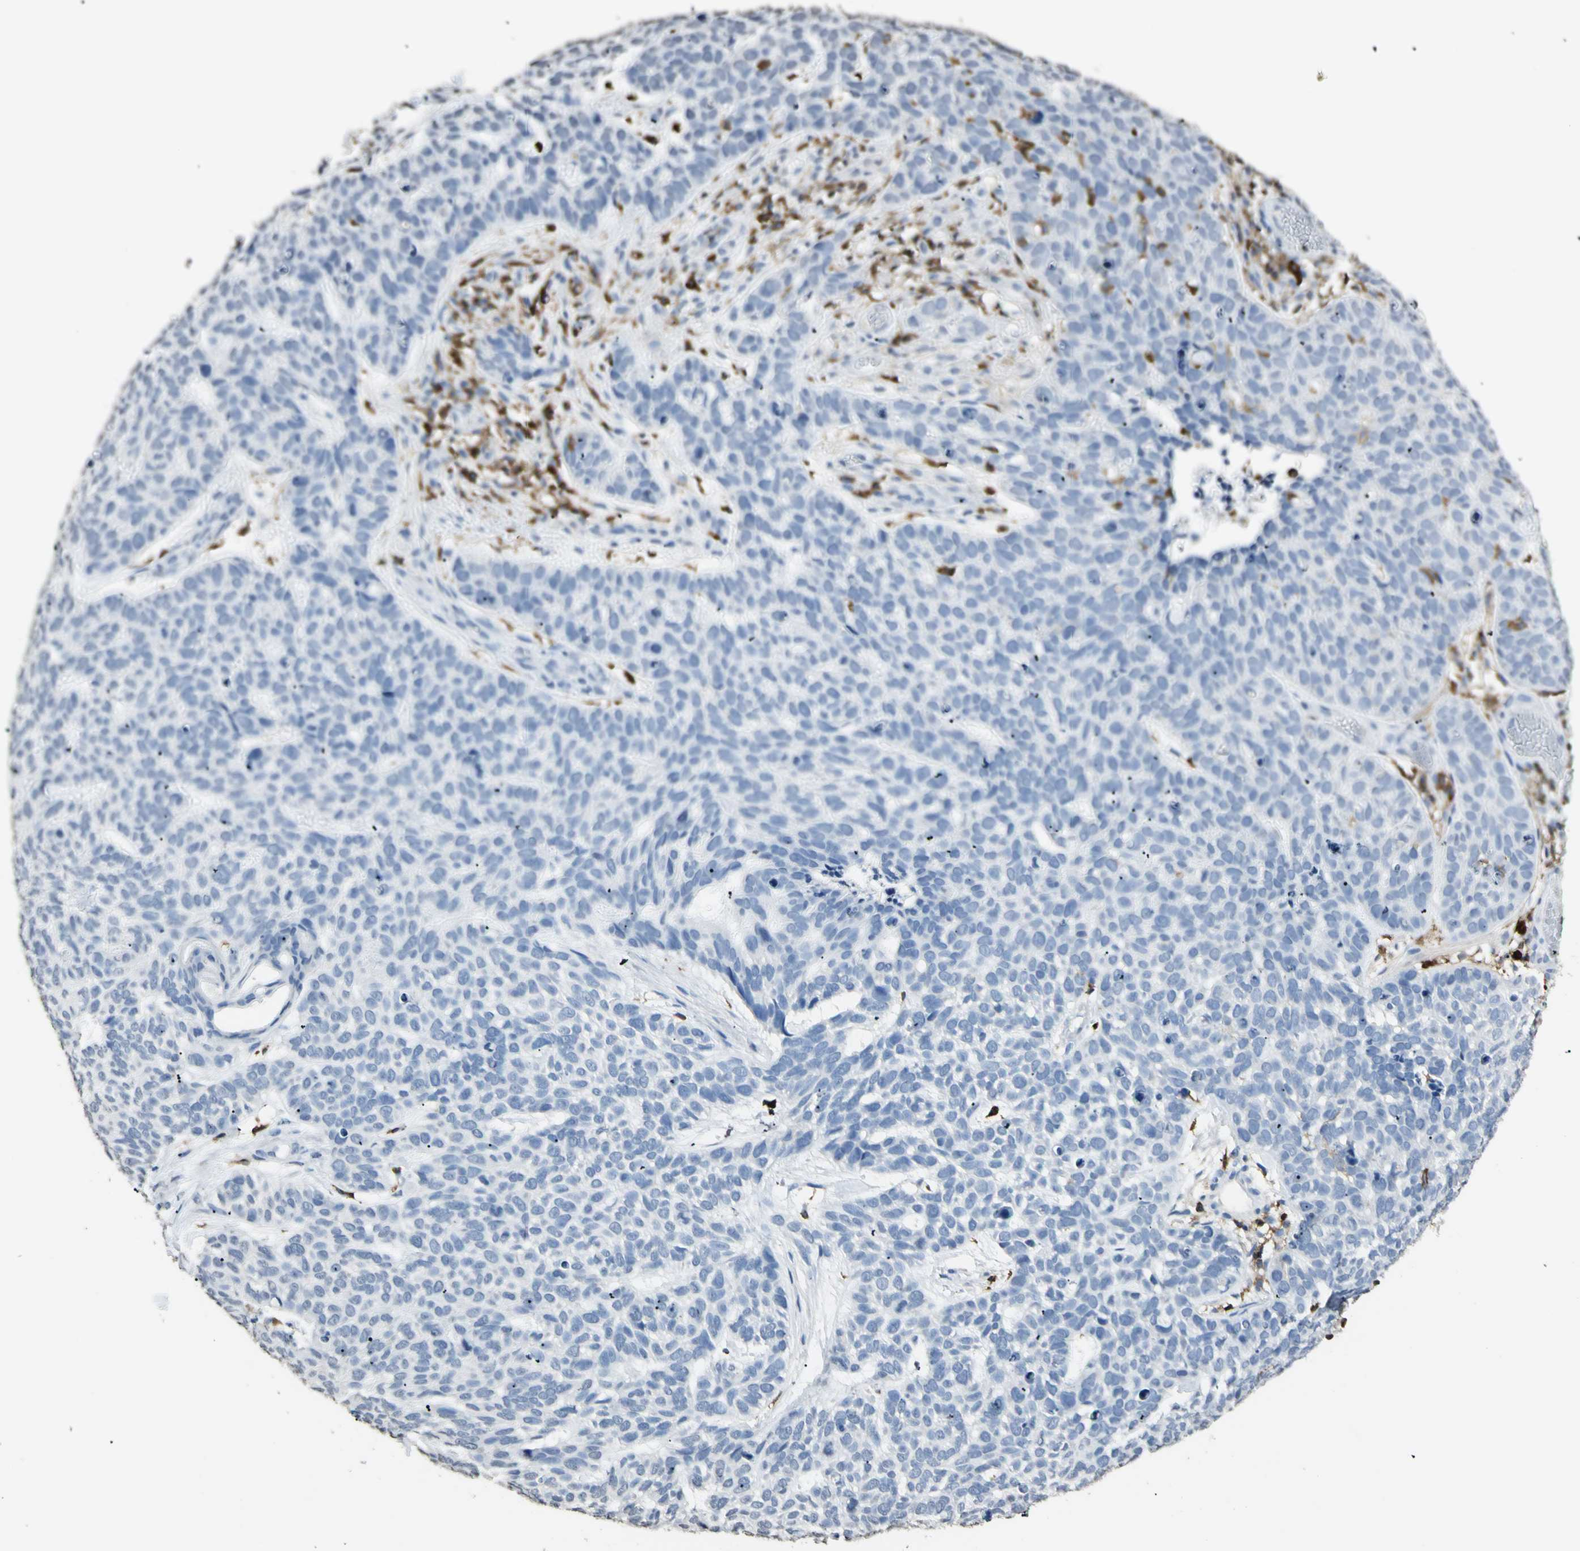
{"staining": {"intensity": "negative", "quantity": "none", "location": "none"}, "tissue": "skin cancer", "cell_type": "Tumor cells", "image_type": "cancer", "snomed": [{"axis": "morphology", "description": "Basal cell carcinoma"}, {"axis": "topography", "description": "Skin"}], "caption": "Skin cancer (basal cell carcinoma) was stained to show a protein in brown. There is no significant positivity in tumor cells. The staining is performed using DAB brown chromogen with nuclei counter-stained in using hematoxylin.", "gene": "PSTPIP1", "patient": {"sex": "male", "age": 87}}